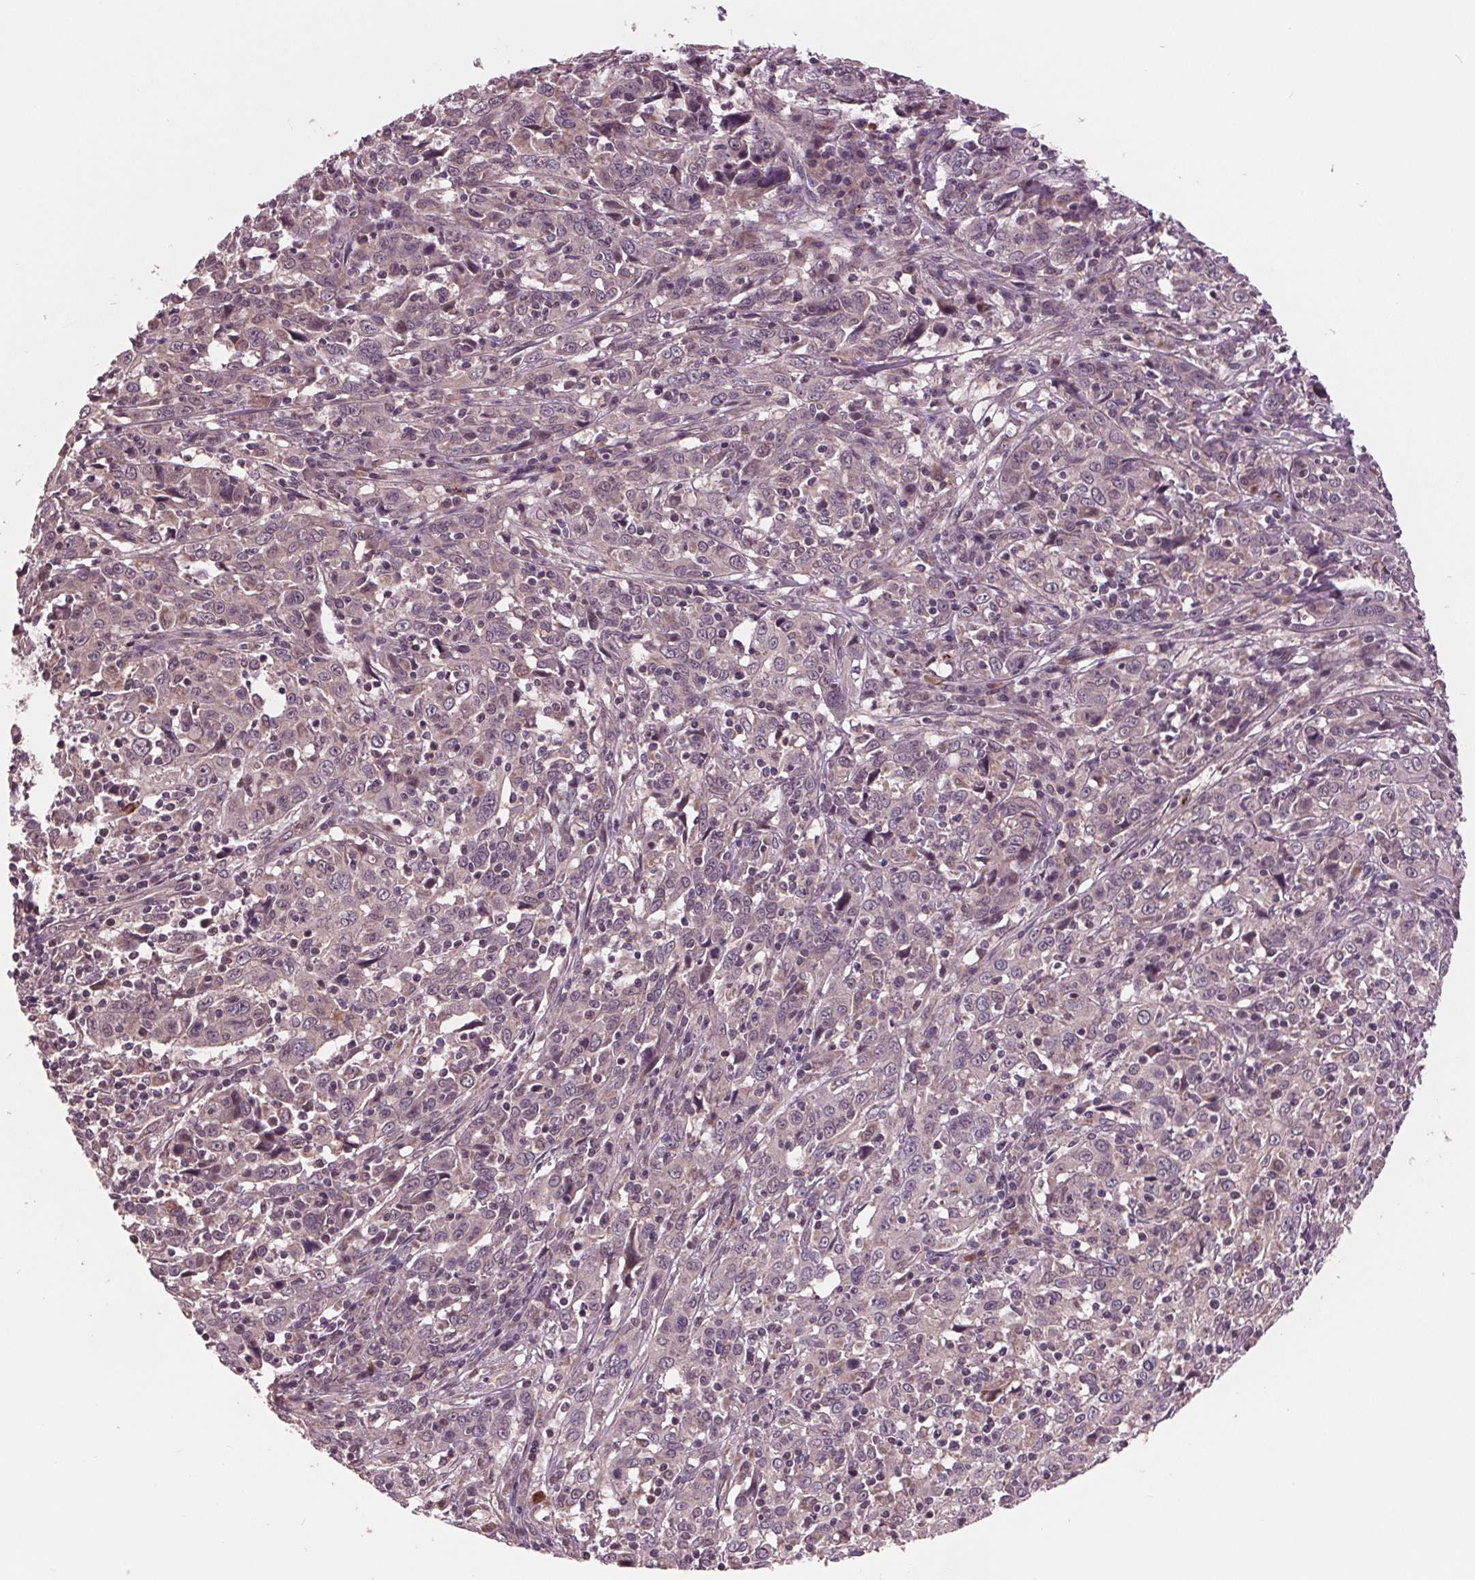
{"staining": {"intensity": "negative", "quantity": "none", "location": "none"}, "tissue": "cervical cancer", "cell_type": "Tumor cells", "image_type": "cancer", "snomed": [{"axis": "morphology", "description": "Squamous cell carcinoma, NOS"}, {"axis": "topography", "description": "Cervix"}], "caption": "Tumor cells show no significant protein positivity in cervical cancer. (IHC, brightfield microscopy, high magnification).", "gene": "MAPK8", "patient": {"sex": "female", "age": 46}}